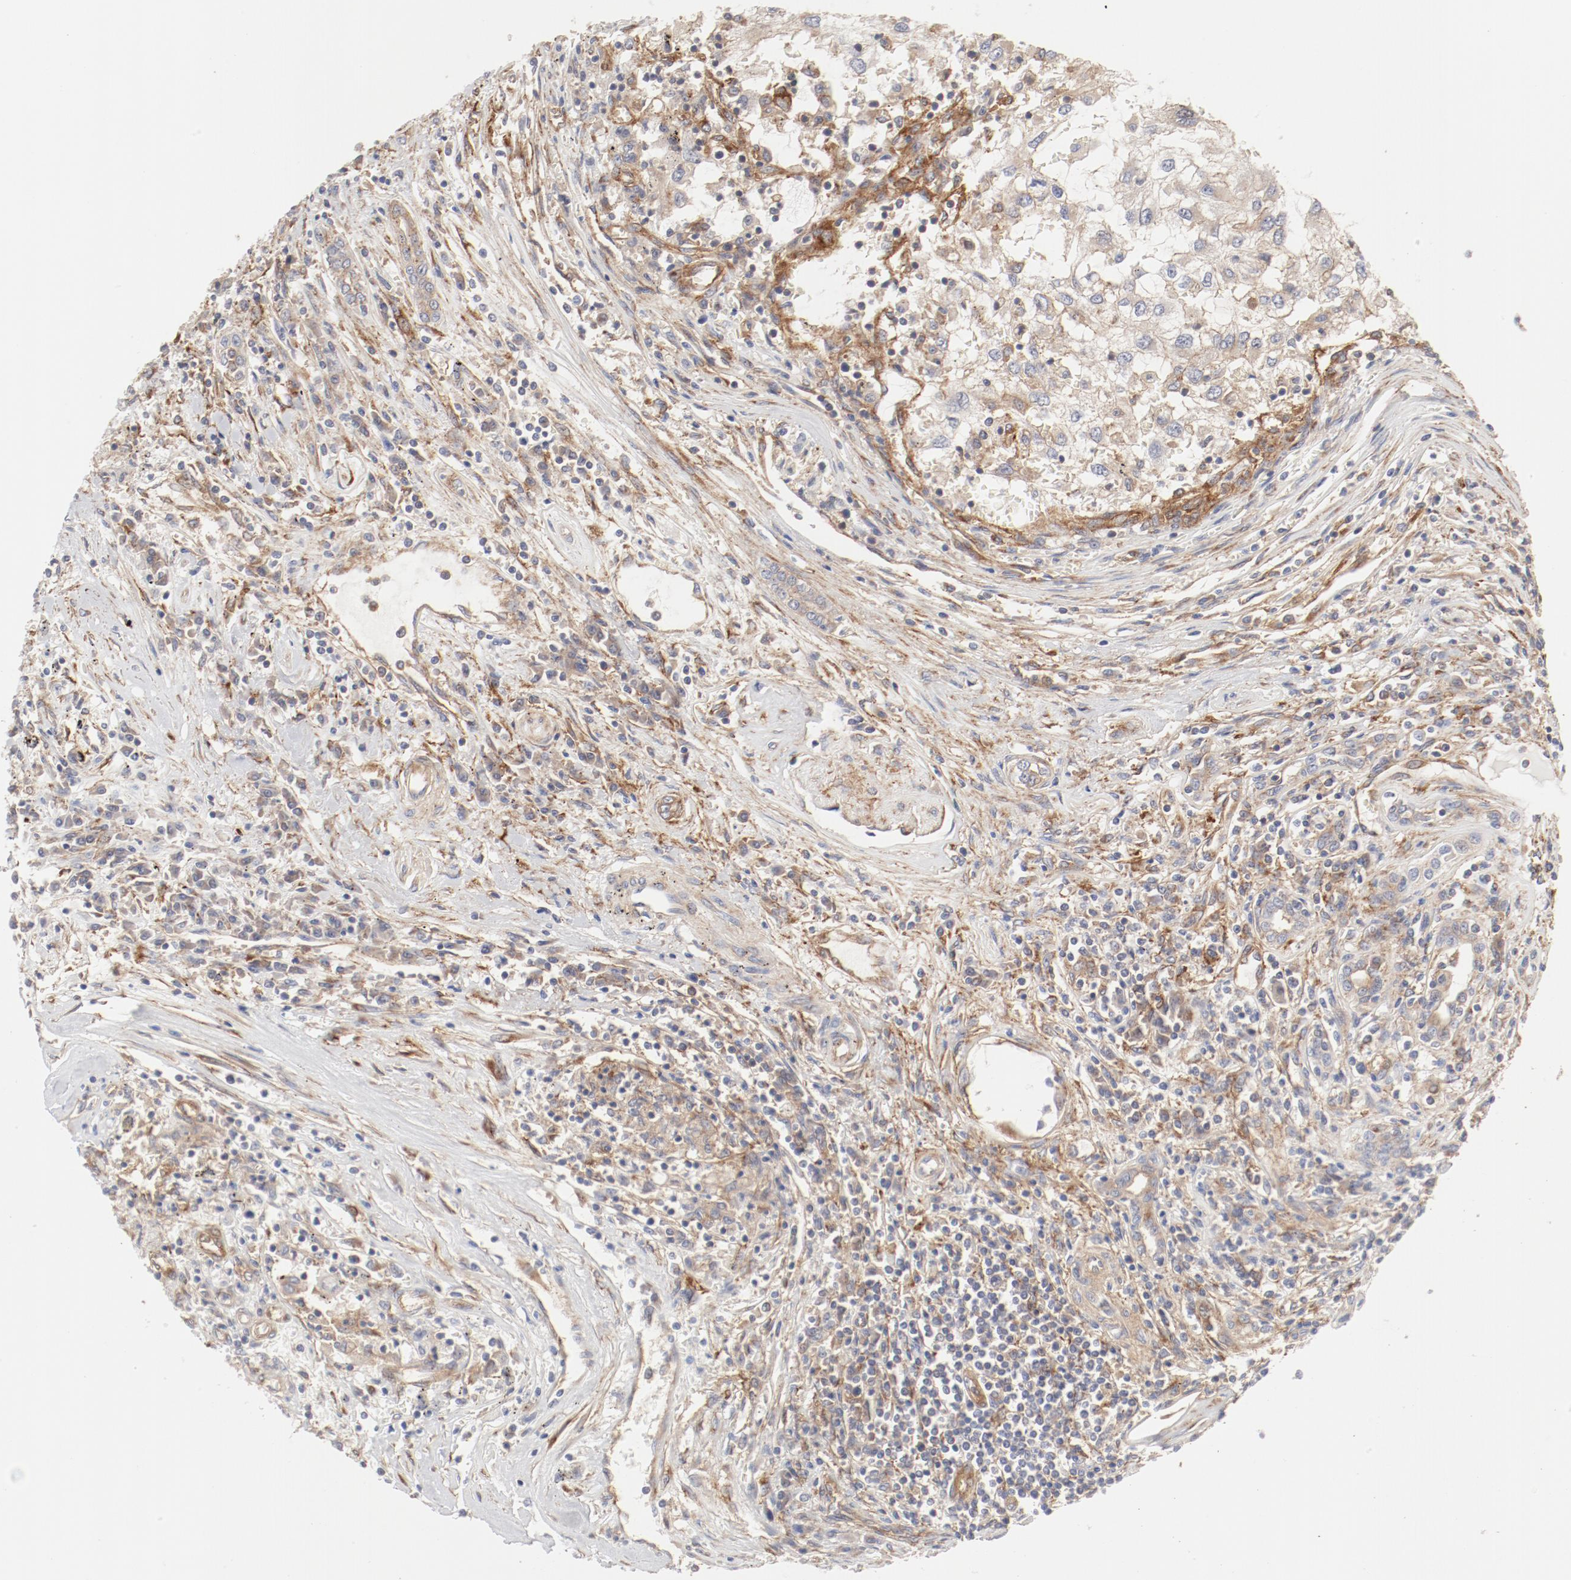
{"staining": {"intensity": "moderate", "quantity": "<25%", "location": "cytoplasmic/membranous"}, "tissue": "renal cancer", "cell_type": "Tumor cells", "image_type": "cancer", "snomed": [{"axis": "morphology", "description": "Normal tissue, NOS"}, {"axis": "morphology", "description": "Adenocarcinoma, NOS"}, {"axis": "topography", "description": "Kidney"}], "caption": "Human renal cancer (adenocarcinoma) stained with a protein marker exhibits moderate staining in tumor cells.", "gene": "AP2A1", "patient": {"sex": "male", "age": 71}}